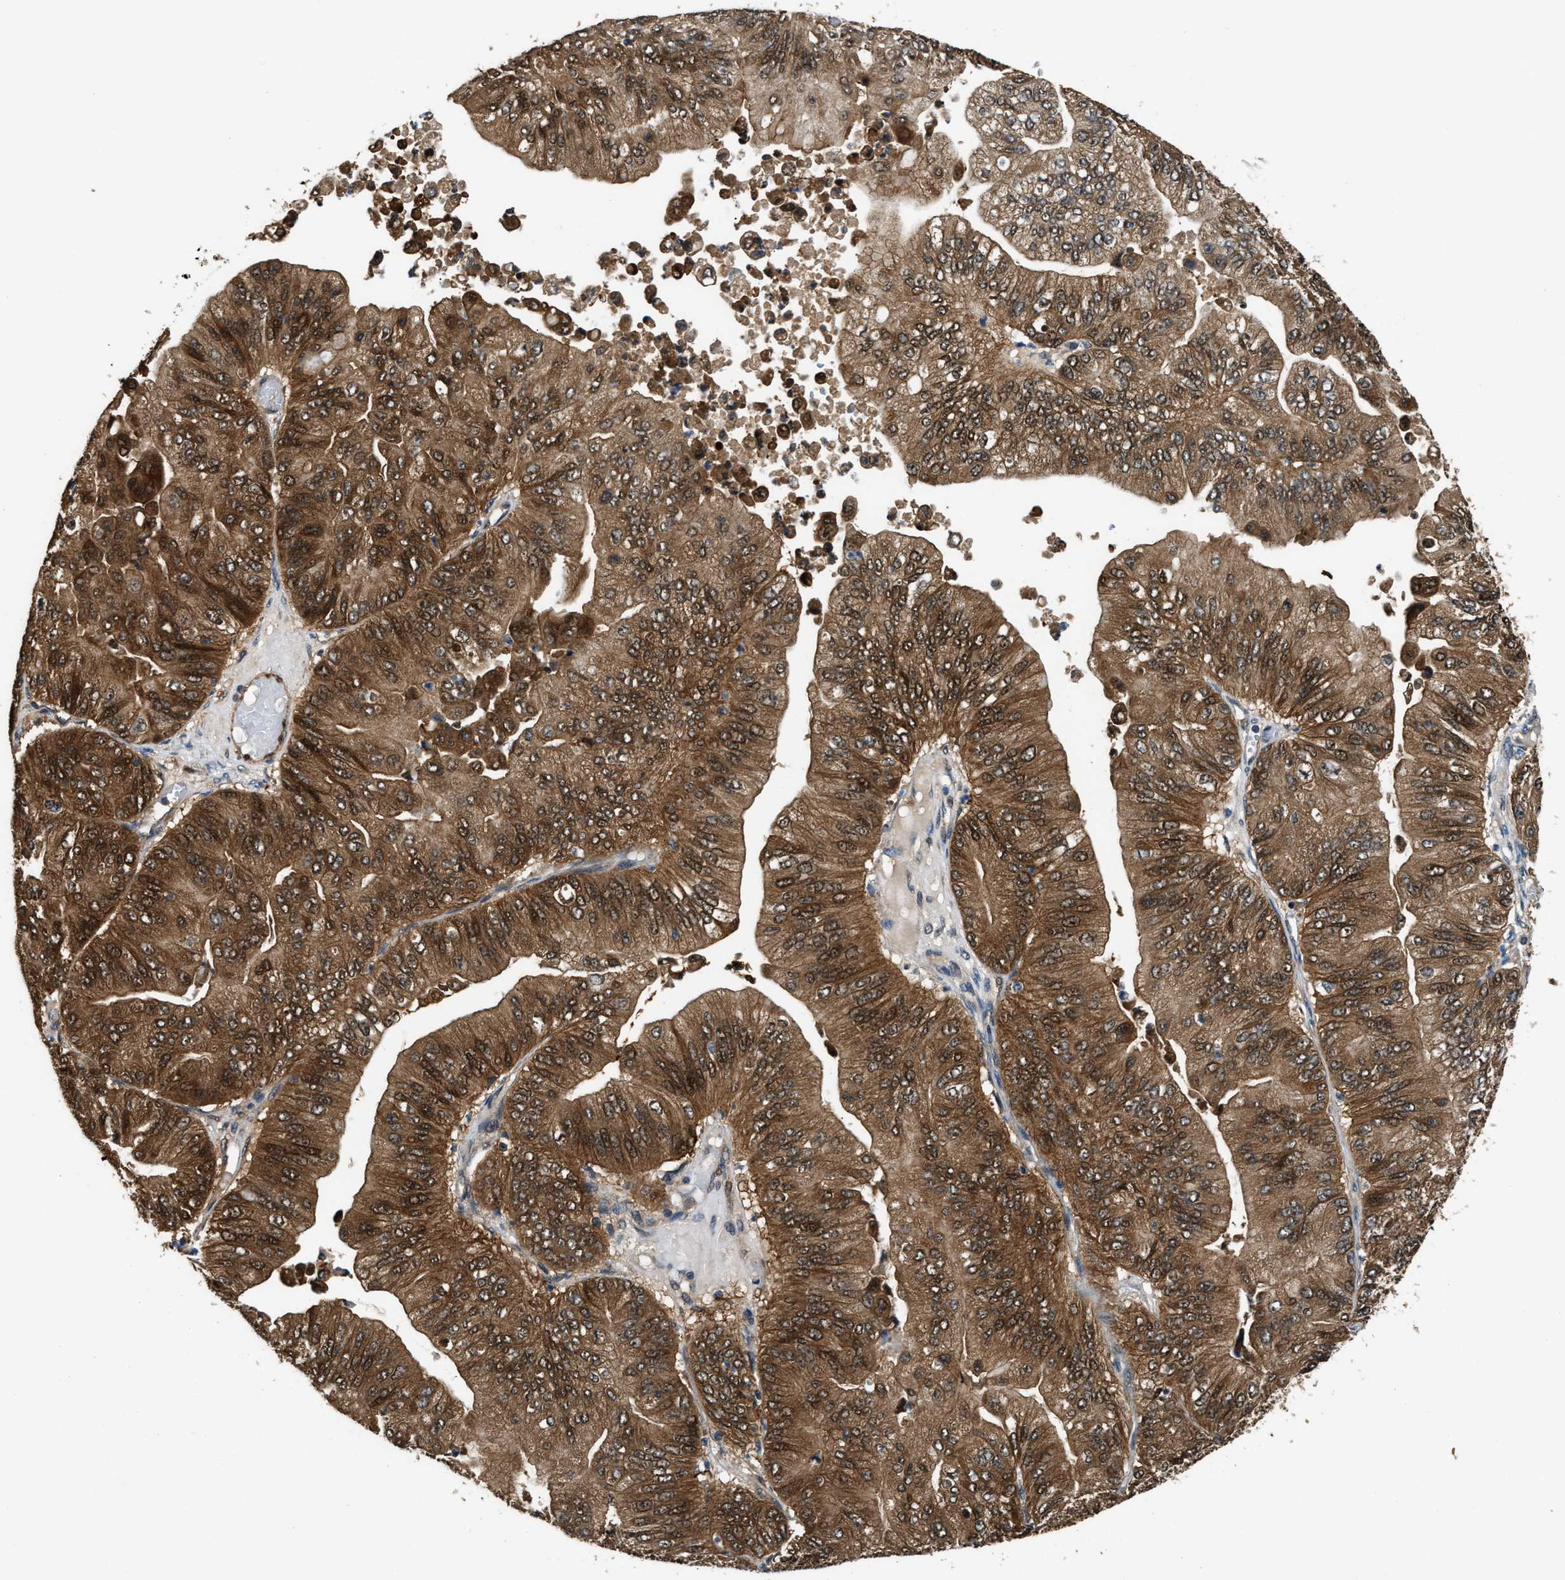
{"staining": {"intensity": "strong", "quantity": ">75%", "location": "cytoplasmic/membranous"}, "tissue": "ovarian cancer", "cell_type": "Tumor cells", "image_type": "cancer", "snomed": [{"axis": "morphology", "description": "Cystadenocarcinoma, mucinous, NOS"}, {"axis": "topography", "description": "Ovary"}], "caption": "Mucinous cystadenocarcinoma (ovarian) stained with a protein marker shows strong staining in tumor cells.", "gene": "PPA1", "patient": {"sex": "female", "age": 61}}